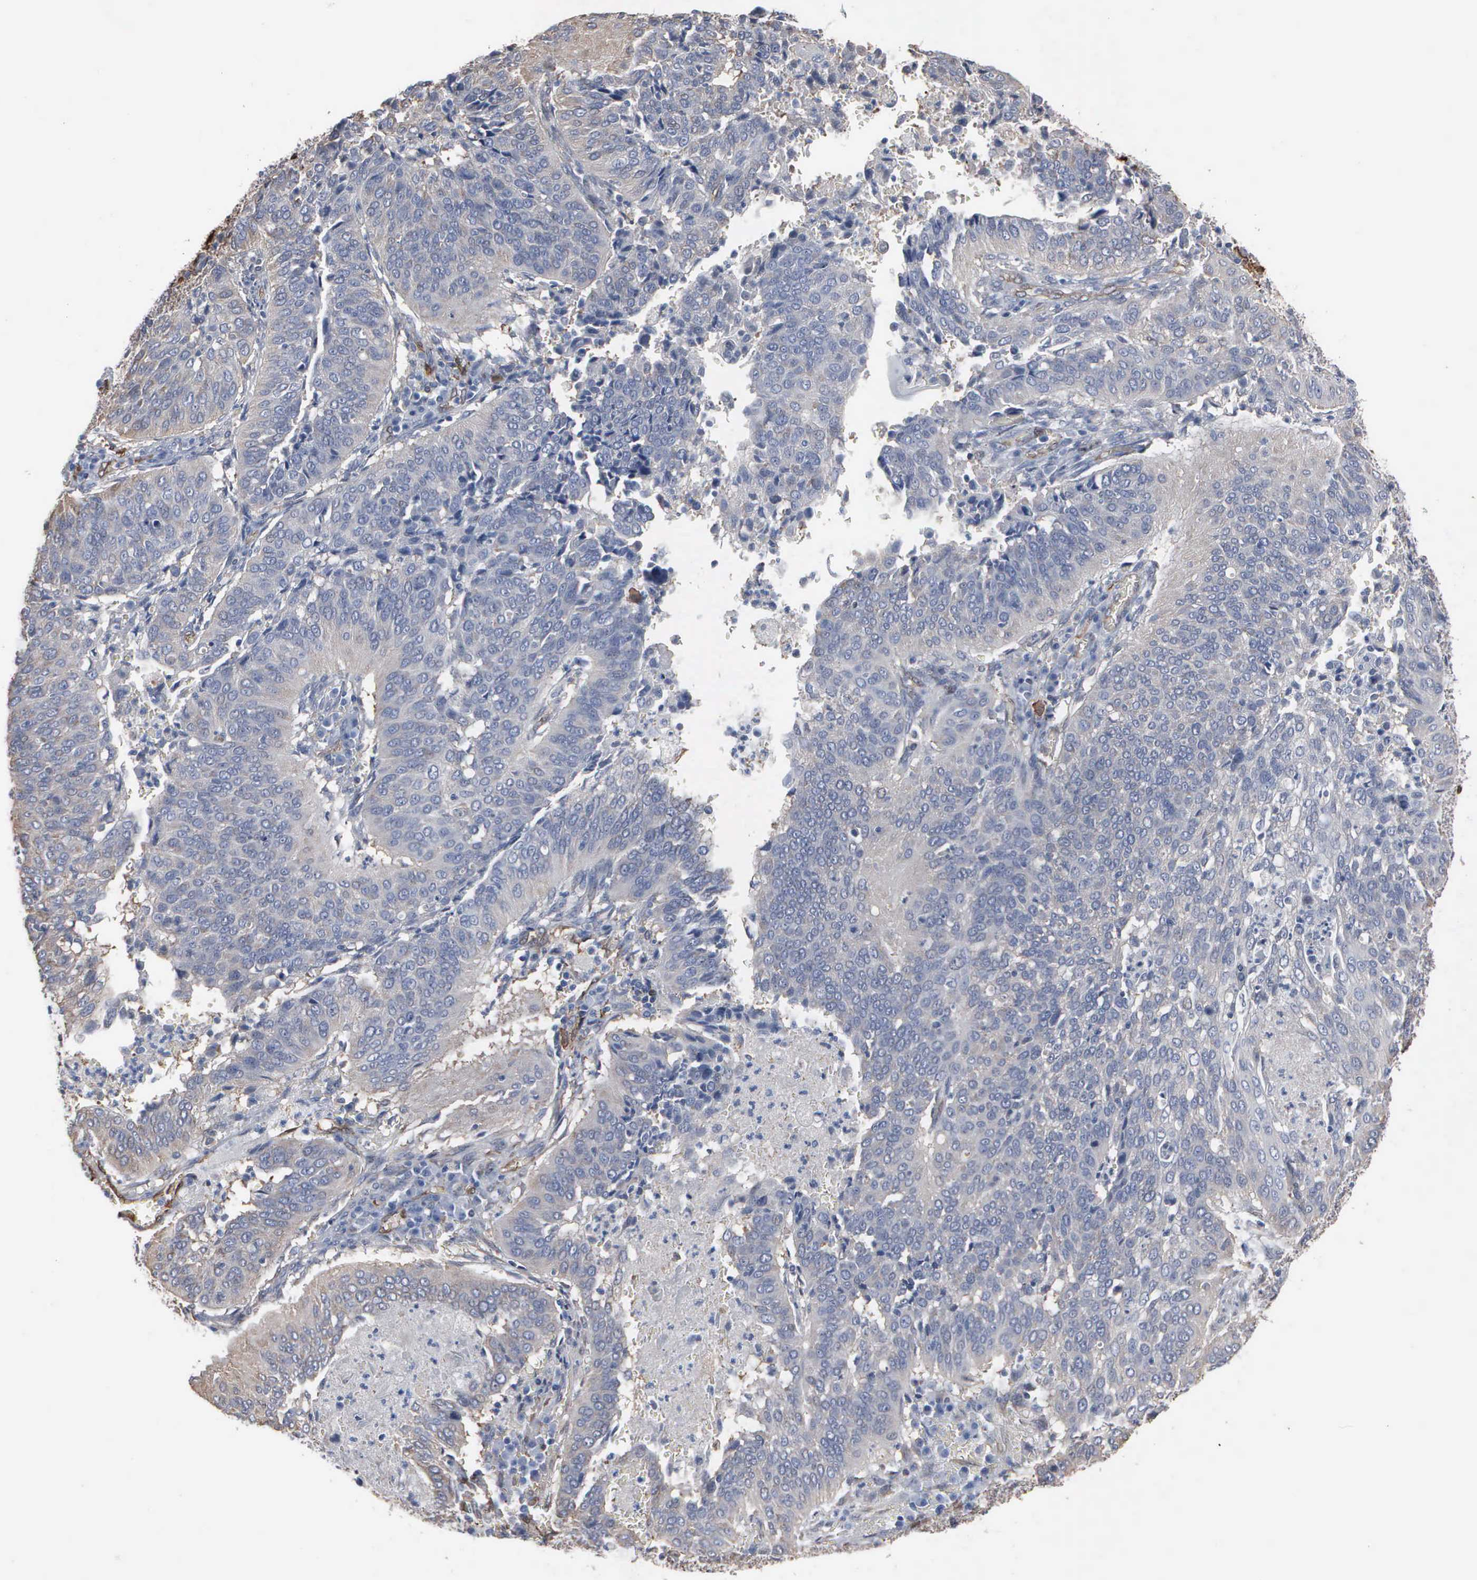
{"staining": {"intensity": "negative", "quantity": "none", "location": "none"}, "tissue": "cervical cancer", "cell_type": "Tumor cells", "image_type": "cancer", "snomed": [{"axis": "morphology", "description": "Squamous cell carcinoma, NOS"}, {"axis": "topography", "description": "Cervix"}], "caption": "An immunohistochemistry micrograph of cervical cancer (squamous cell carcinoma) is shown. There is no staining in tumor cells of cervical cancer (squamous cell carcinoma).", "gene": "FSCN1", "patient": {"sex": "female", "age": 39}}